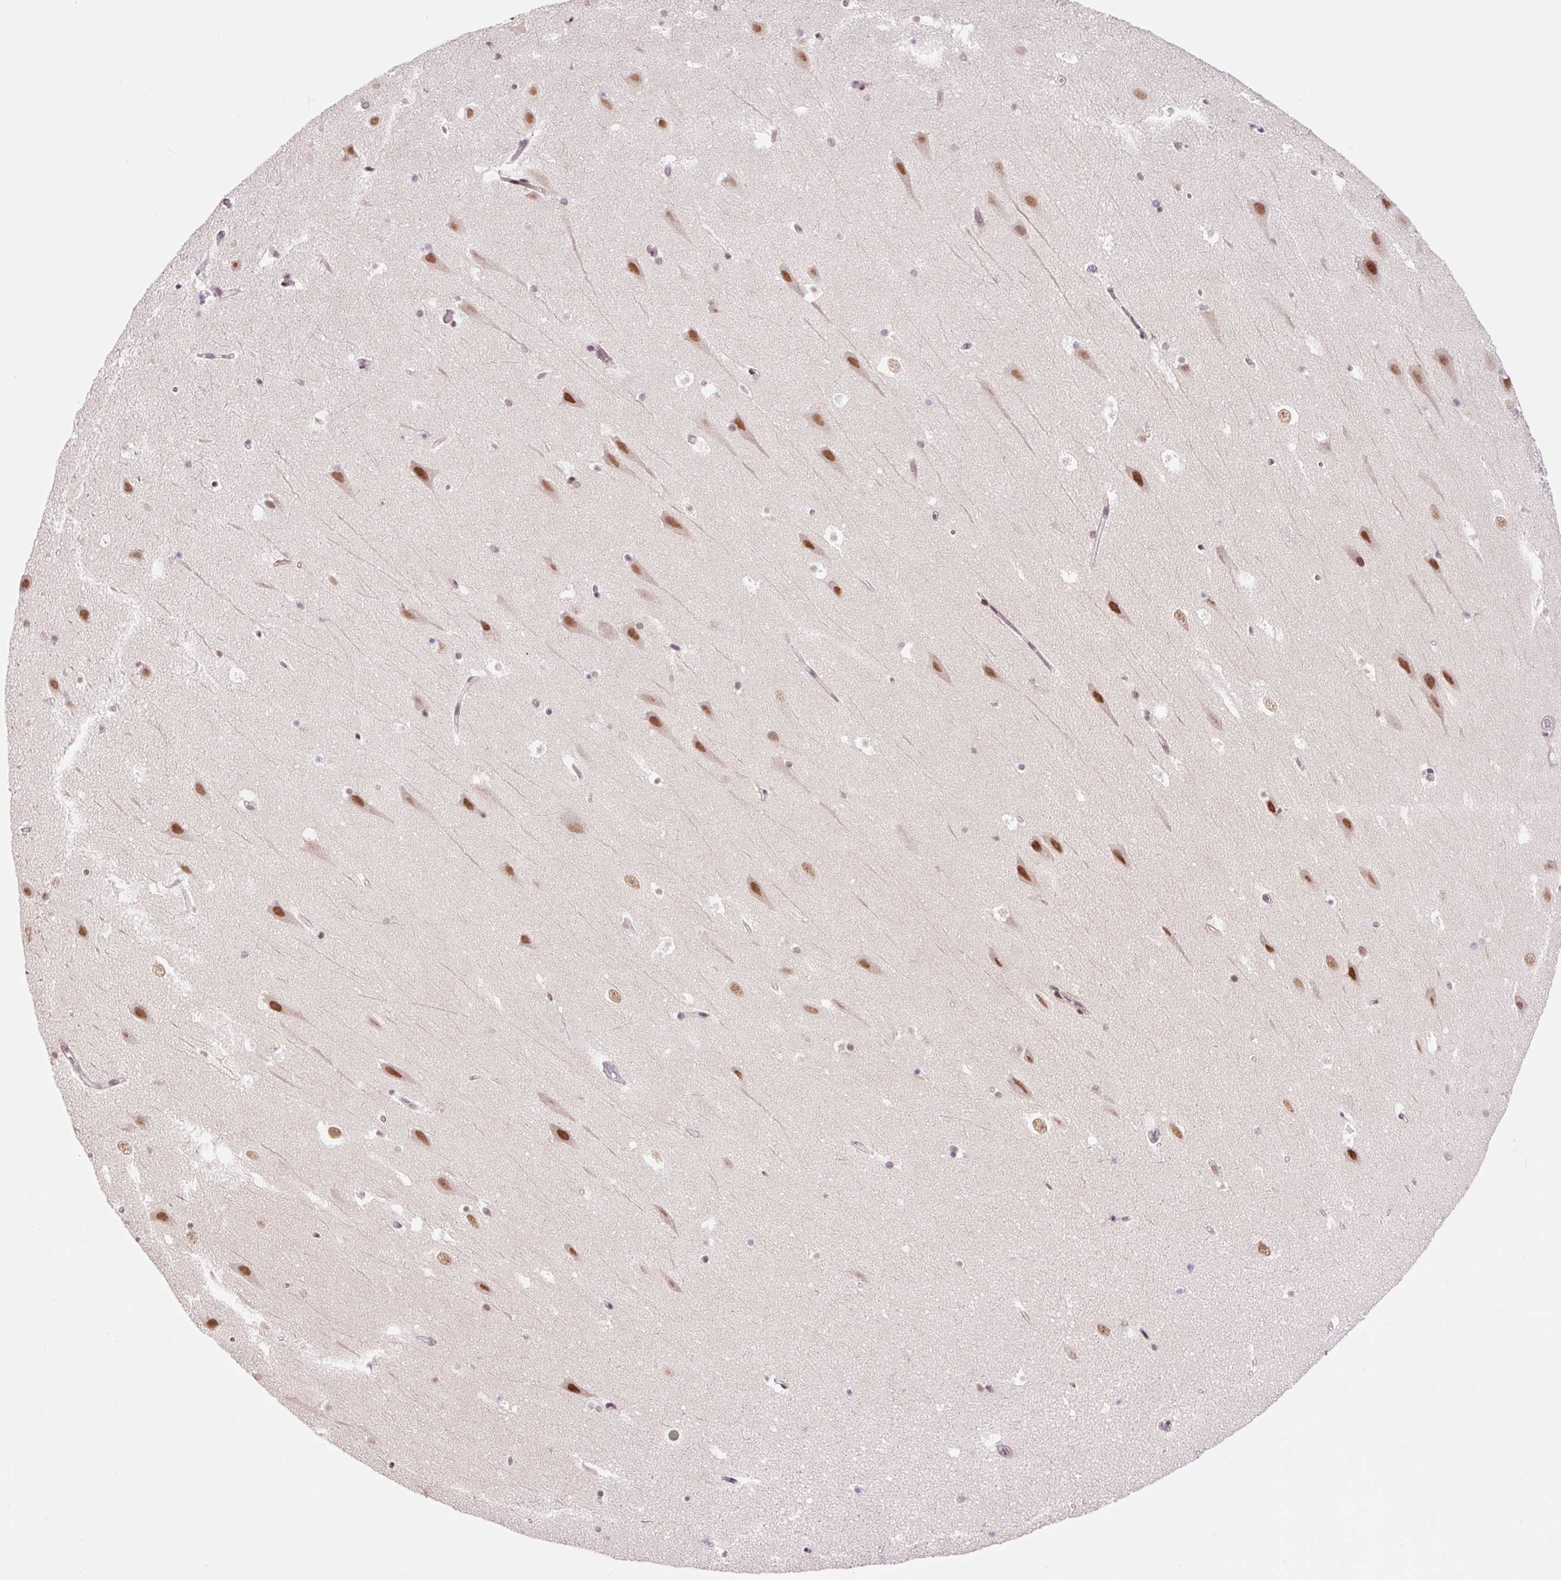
{"staining": {"intensity": "moderate", "quantity": "<25%", "location": "nuclear"}, "tissue": "hippocampus", "cell_type": "Glial cells", "image_type": "normal", "snomed": [{"axis": "morphology", "description": "Normal tissue, NOS"}, {"axis": "topography", "description": "Hippocampus"}], "caption": "High-power microscopy captured an immunohistochemistry histopathology image of benign hippocampus, revealing moderate nuclear expression in approximately <25% of glial cells.", "gene": "CCNL2", "patient": {"sex": "male", "age": 37}}